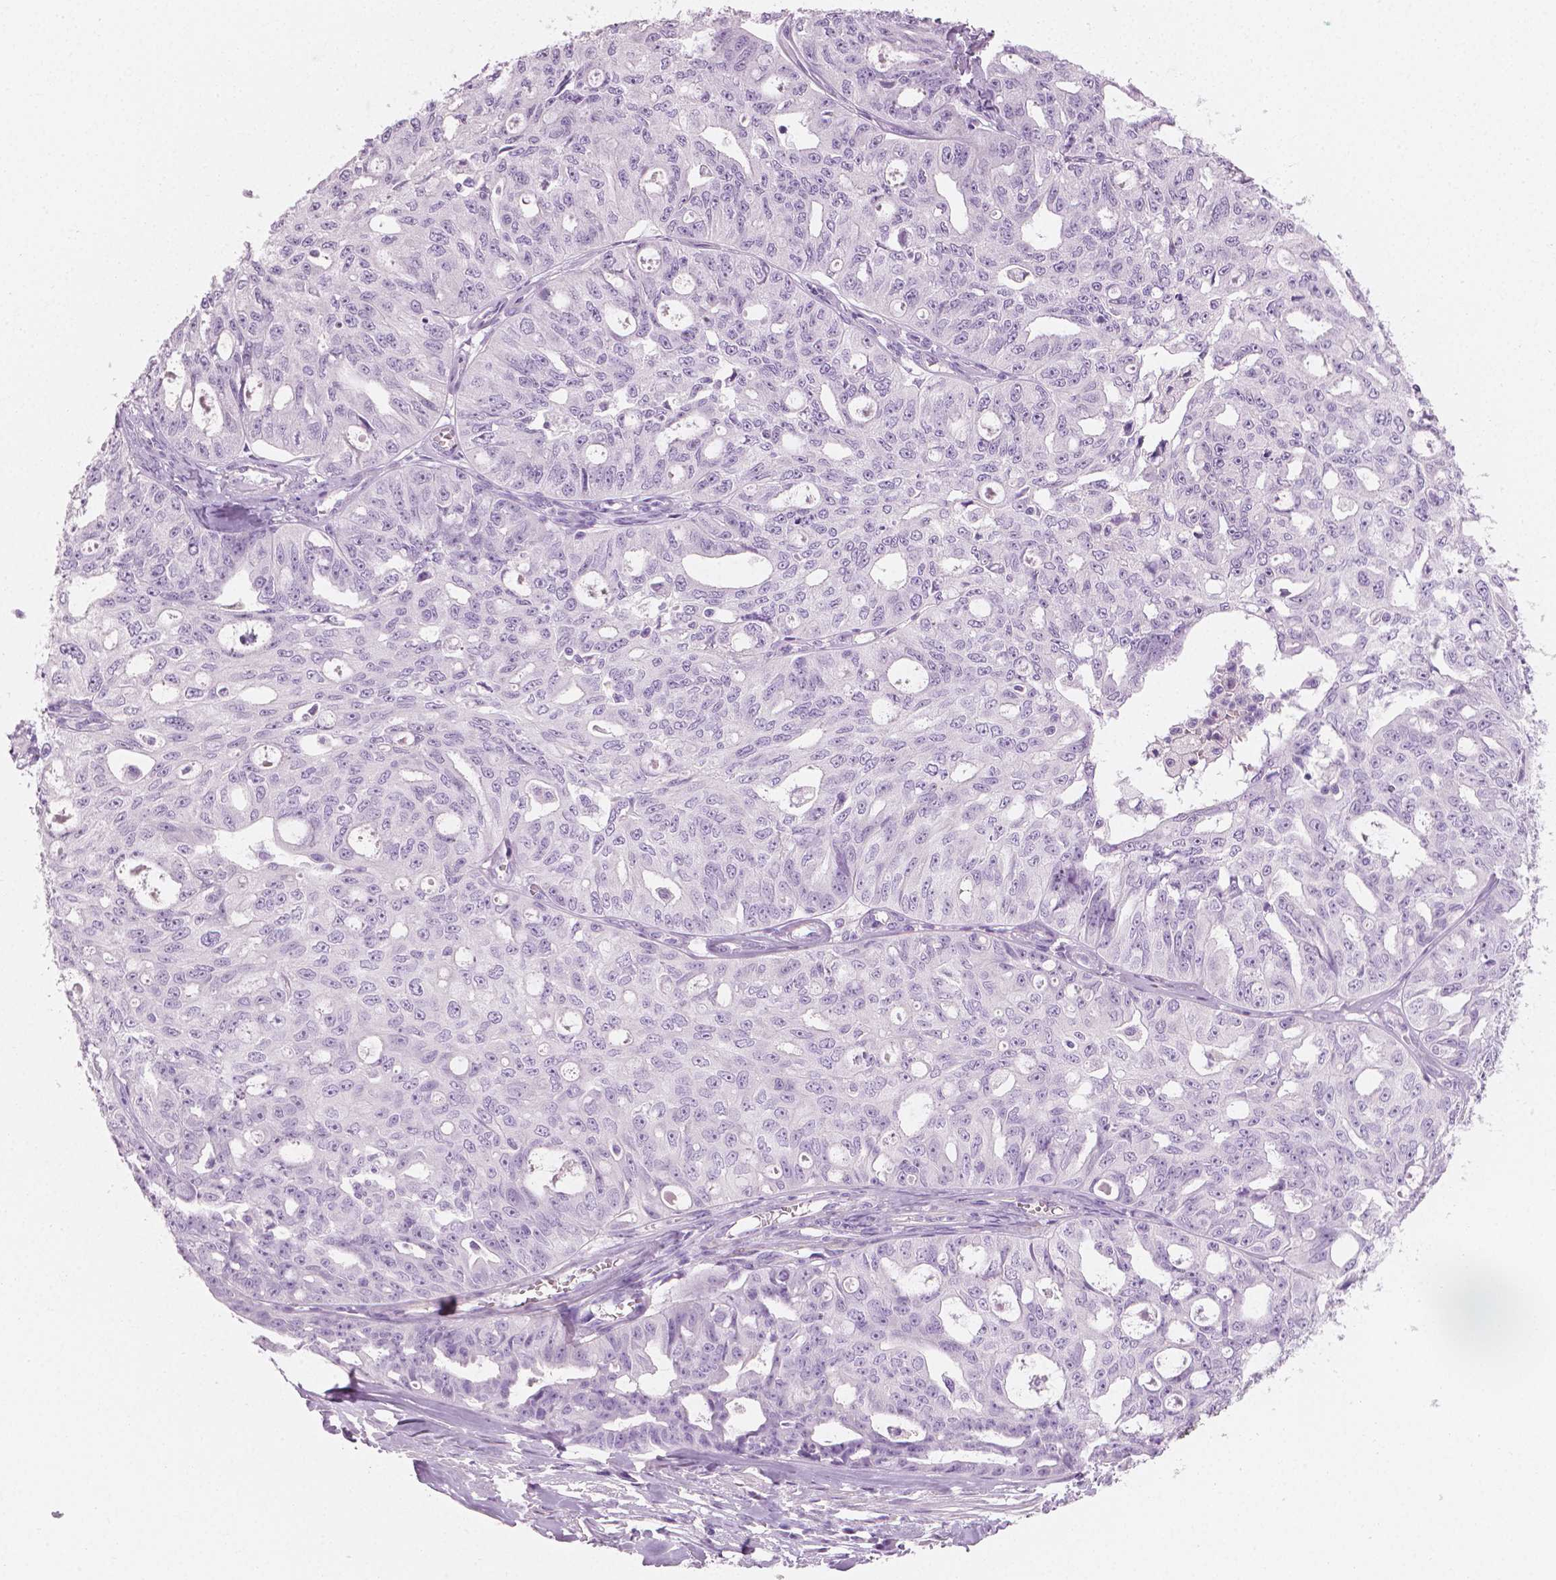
{"staining": {"intensity": "negative", "quantity": "none", "location": "none"}, "tissue": "ovarian cancer", "cell_type": "Tumor cells", "image_type": "cancer", "snomed": [{"axis": "morphology", "description": "Carcinoma, endometroid"}, {"axis": "topography", "description": "Ovary"}], "caption": "An image of human ovarian cancer (endometroid carcinoma) is negative for staining in tumor cells.", "gene": "PLIN4", "patient": {"sex": "female", "age": 65}}